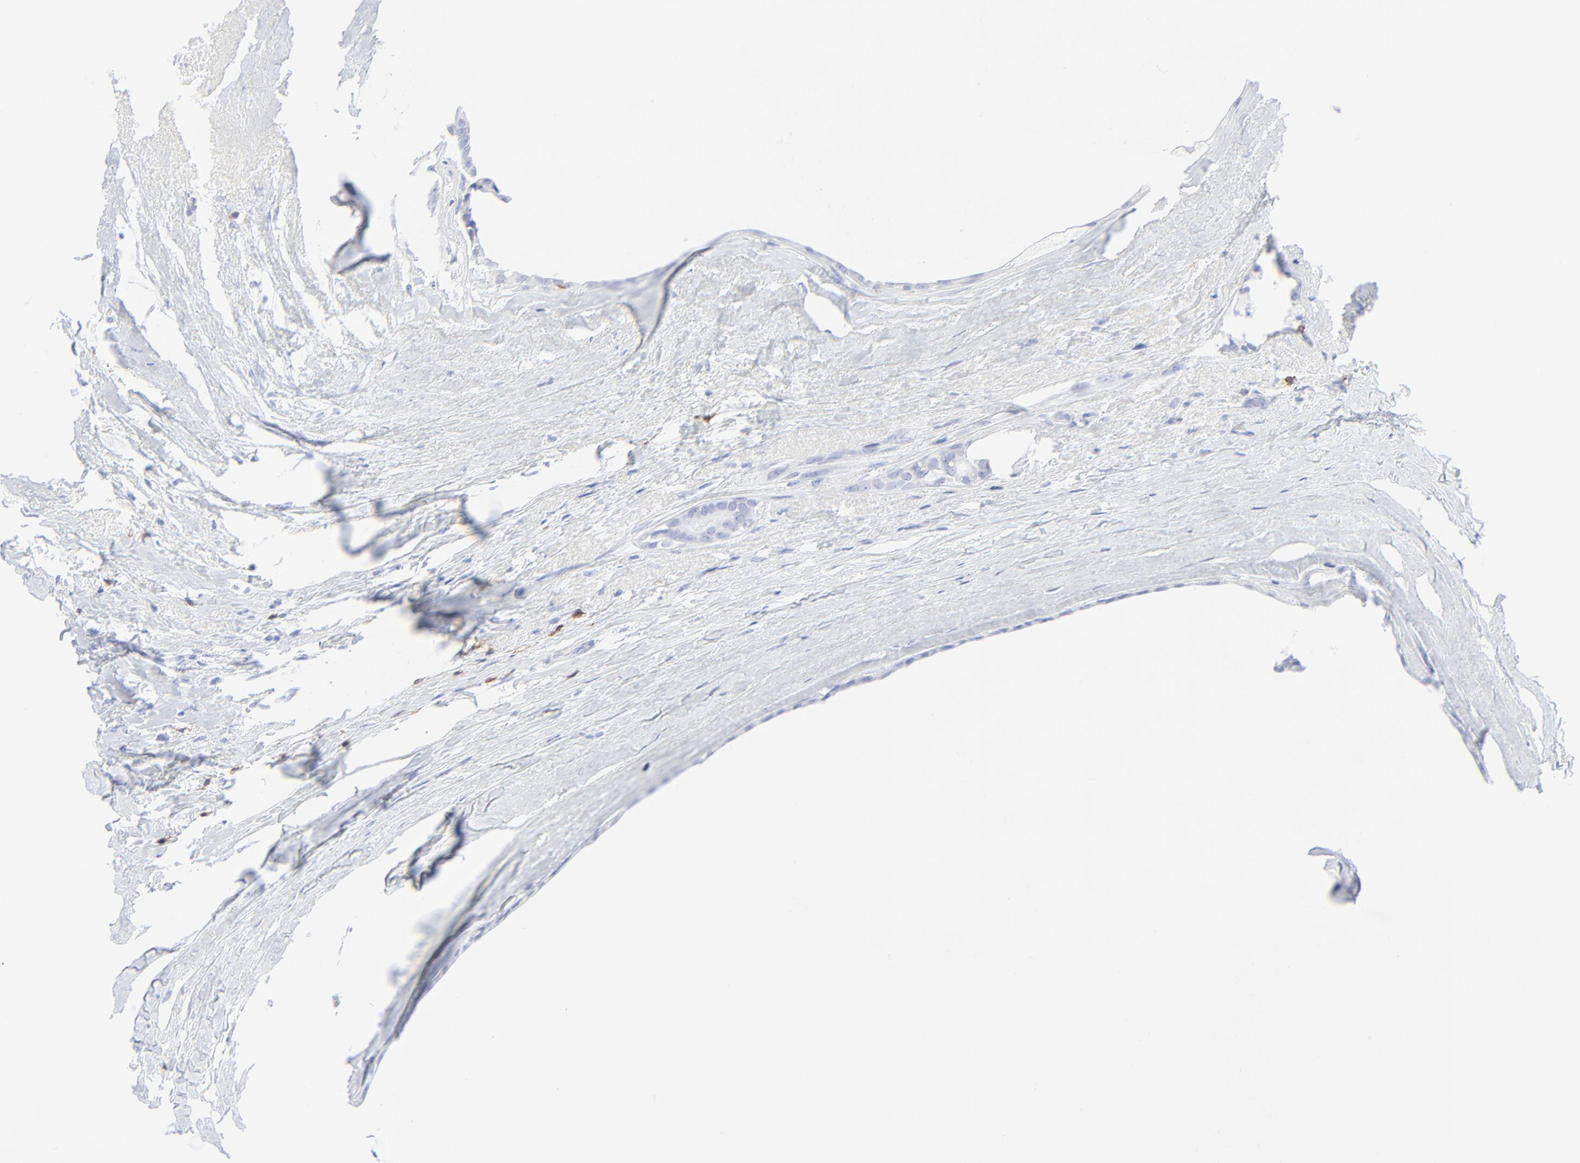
{"staining": {"intensity": "negative", "quantity": "none", "location": "none"}, "tissue": "breast cancer", "cell_type": "Tumor cells", "image_type": "cancer", "snomed": [{"axis": "morphology", "description": "Duct carcinoma"}, {"axis": "topography", "description": "Breast"}], "caption": "There is no significant expression in tumor cells of breast invasive ductal carcinoma.", "gene": "LCK", "patient": {"sex": "female", "age": 54}}